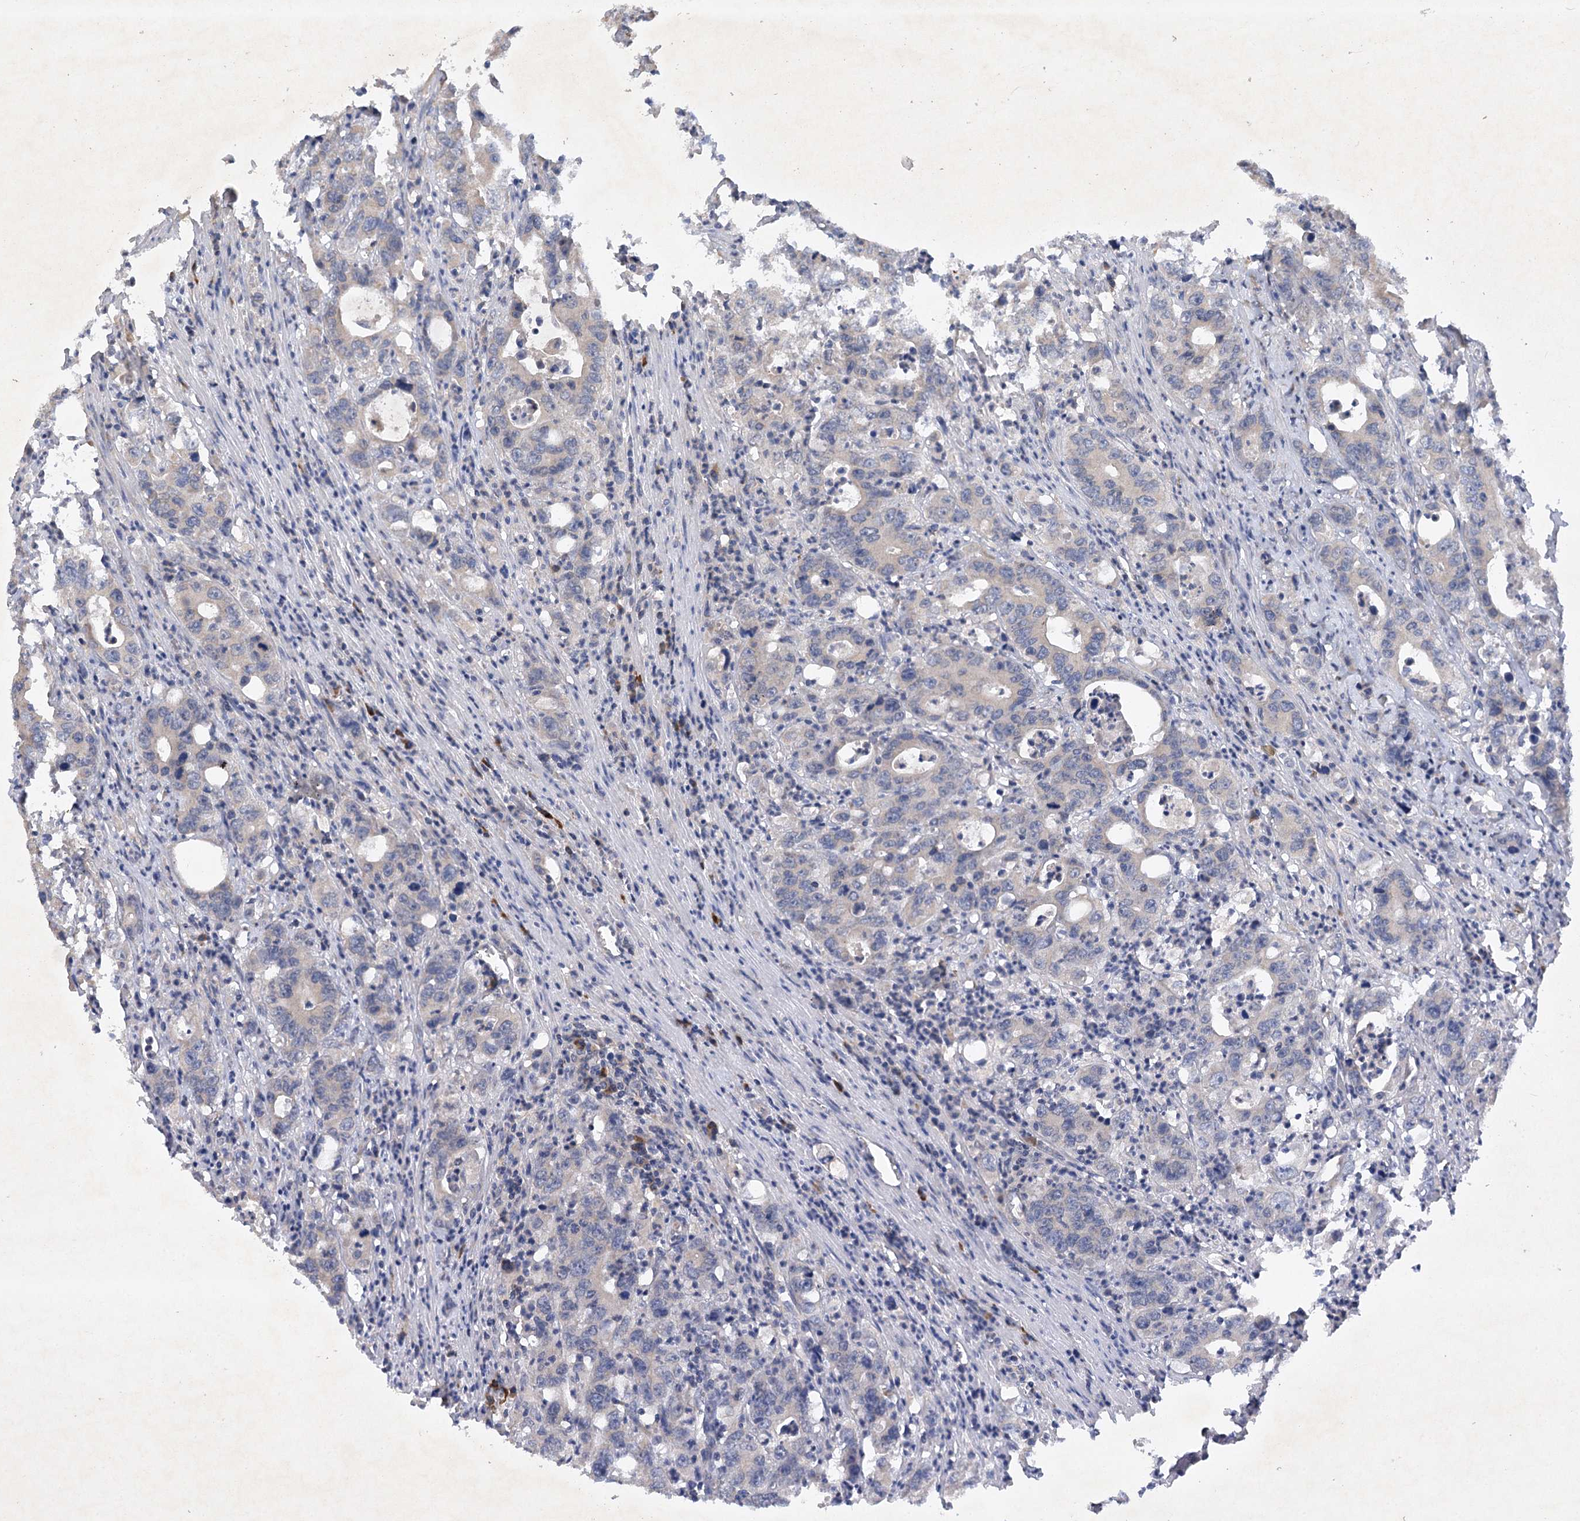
{"staining": {"intensity": "negative", "quantity": "none", "location": "none"}, "tissue": "colorectal cancer", "cell_type": "Tumor cells", "image_type": "cancer", "snomed": [{"axis": "morphology", "description": "Adenocarcinoma, NOS"}, {"axis": "topography", "description": "Colon"}], "caption": "The micrograph demonstrates no staining of tumor cells in colorectal adenocarcinoma. (Stains: DAB (3,3'-diaminobenzidine) immunohistochemistry (IHC) with hematoxylin counter stain, Microscopy: brightfield microscopy at high magnification).", "gene": "TRAF3IP1", "patient": {"sex": "female", "age": 75}}